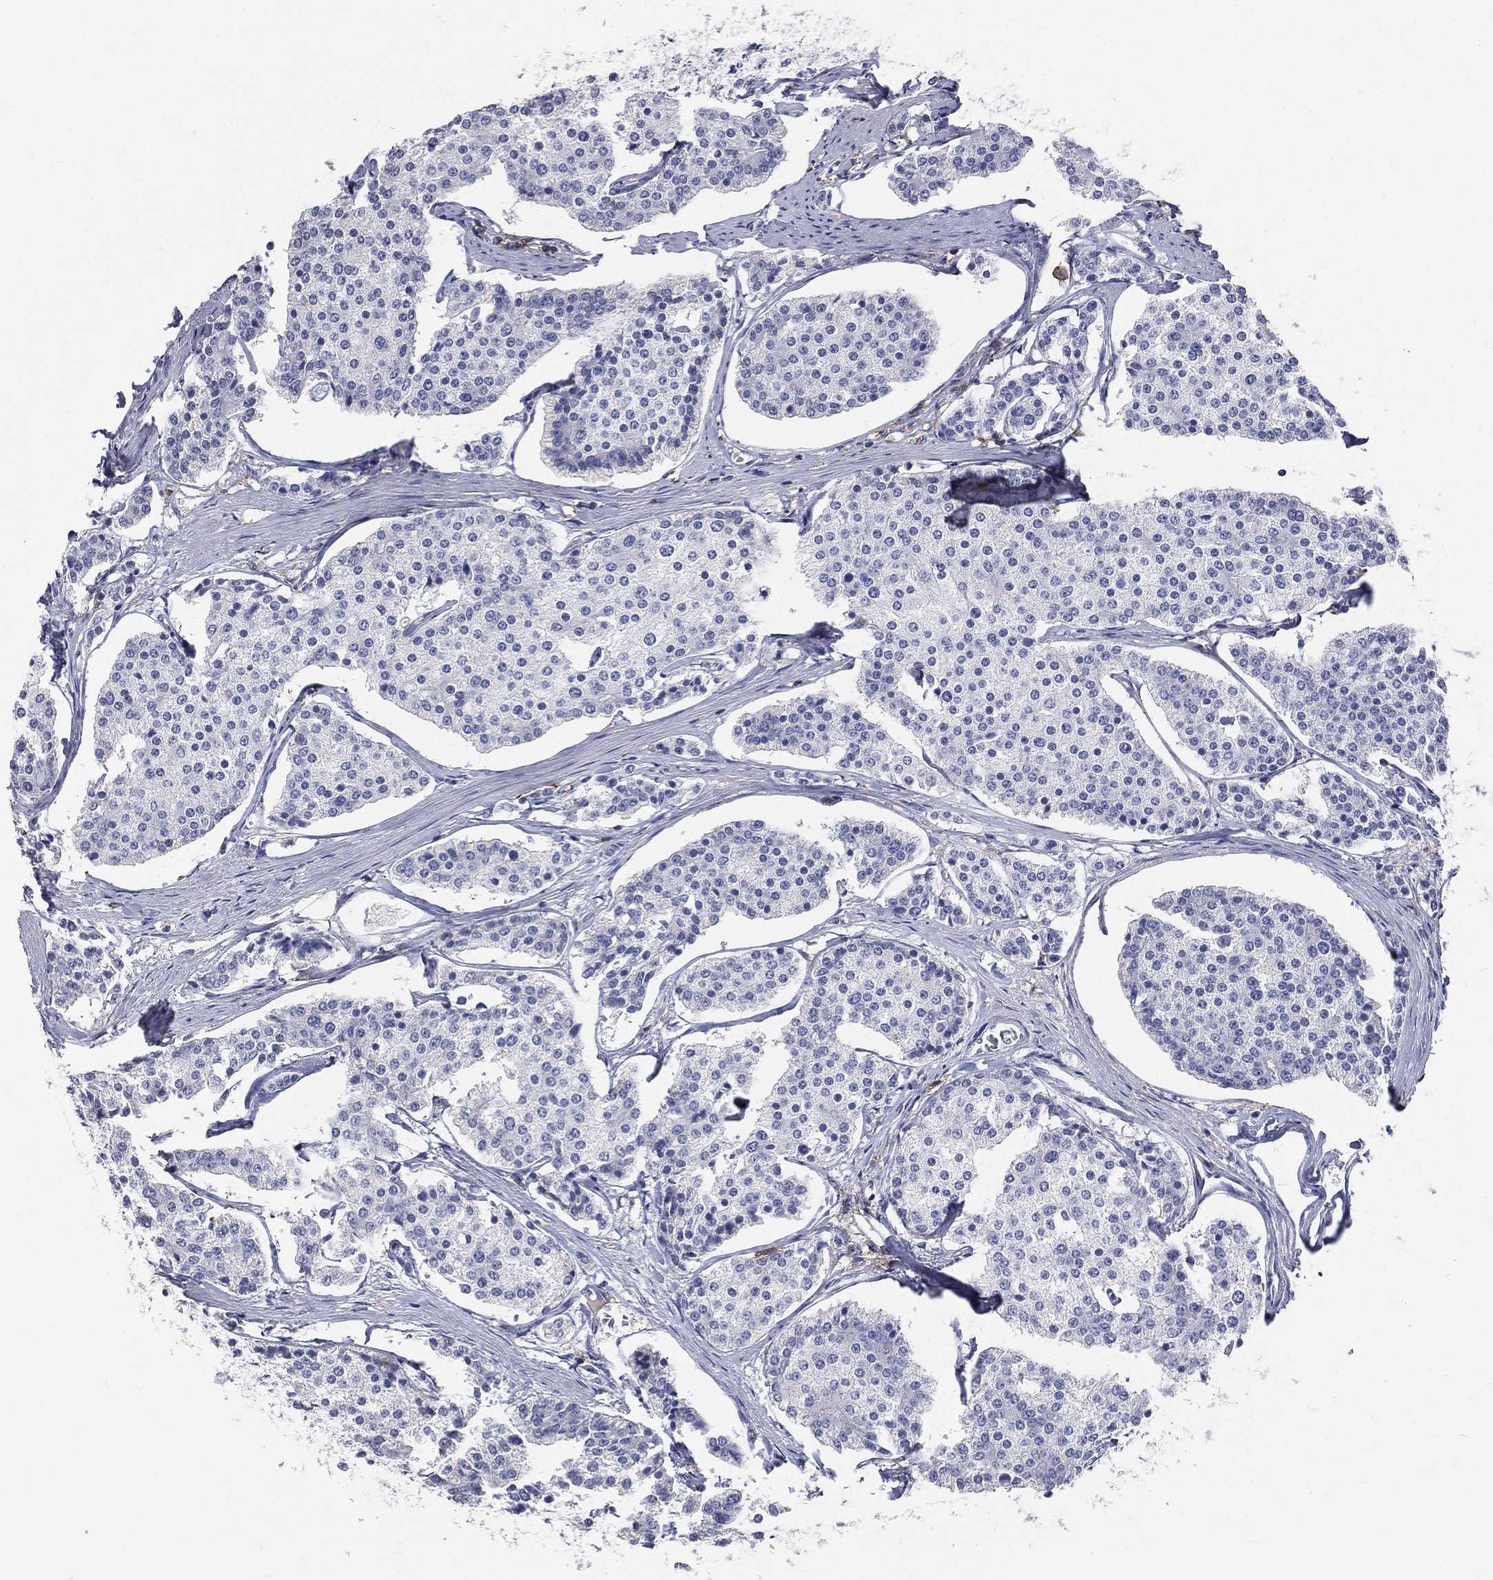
{"staining": {"intensity": "negative", "quantity": "none", "location": "none"}, "tissue": "carcinoid", "cell_type": "Tumor cells", "image_type": "cancer", "snomed": [{"axis": "morphology", "description": "Carcinoid, malignant, NOS"}, {"axis": "topography", "description": "Small intestine"}], "caption": "Immunohistochemistry photomicrograph of carcinoid (malignant) stained for a protein (brown), which shows no positivity in tumor cells. (DAB immunohistochemistry visualized using brightfield microscopy, high magnification).", "gene": "CD33", "patient": {"sex": "female", "age": 65}}